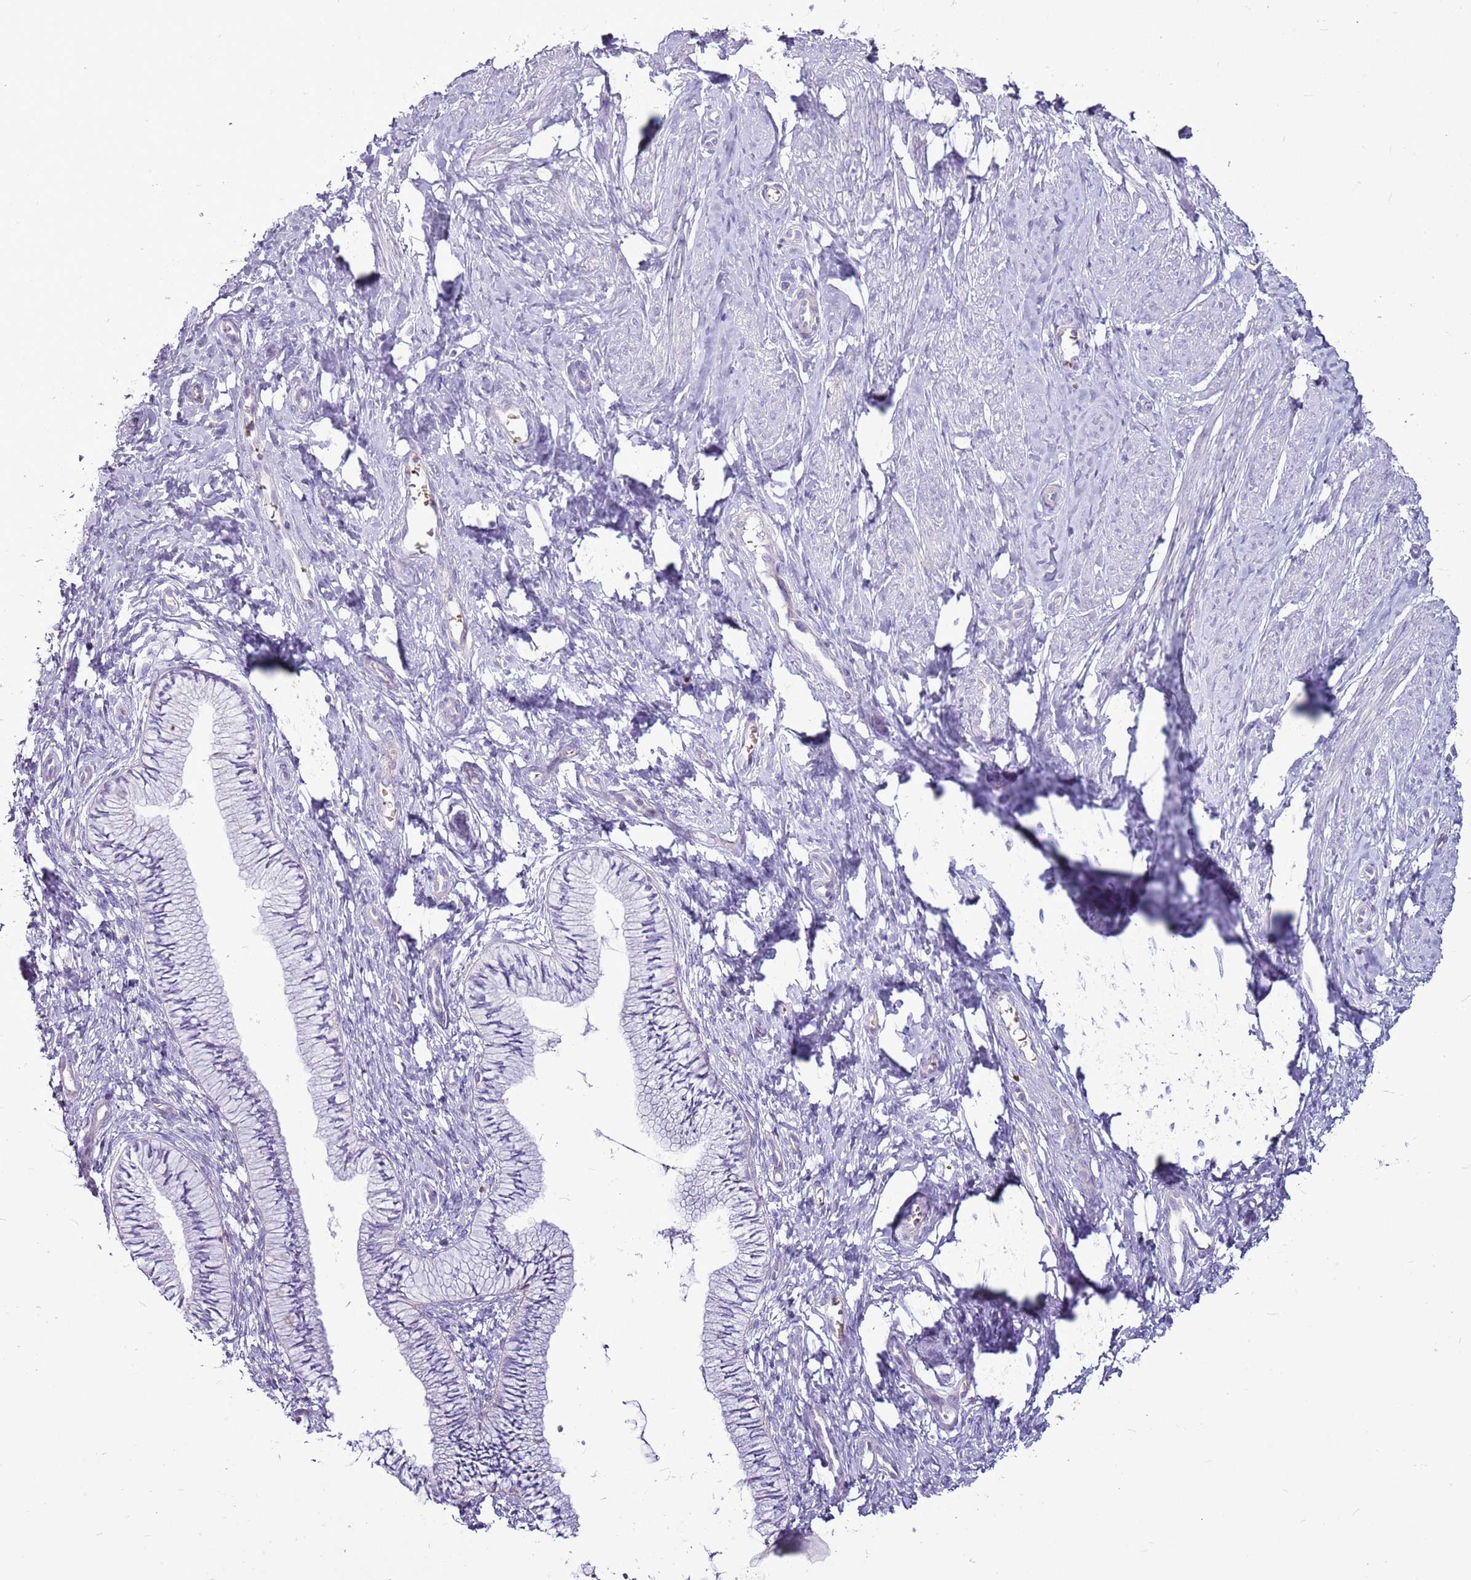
{"staining": {"intensity": "negative", "quantity": "none", "location": "none"}, "tissue": "cervix", "cell_type": "Glandular cells", "image_type": "normal", "snomed": [{"axis": "morphology", "description": "Normal tissue, NOS"}, {"axis": "topography", "description": "Cervix"}], "caption": "A micrograph of human cervix is negative for staining in glandular cells. (IHC, brightfield microscopy, high magnification).", "gene": "CHAC2", "patient": {"sex": "female", "age": 36}}